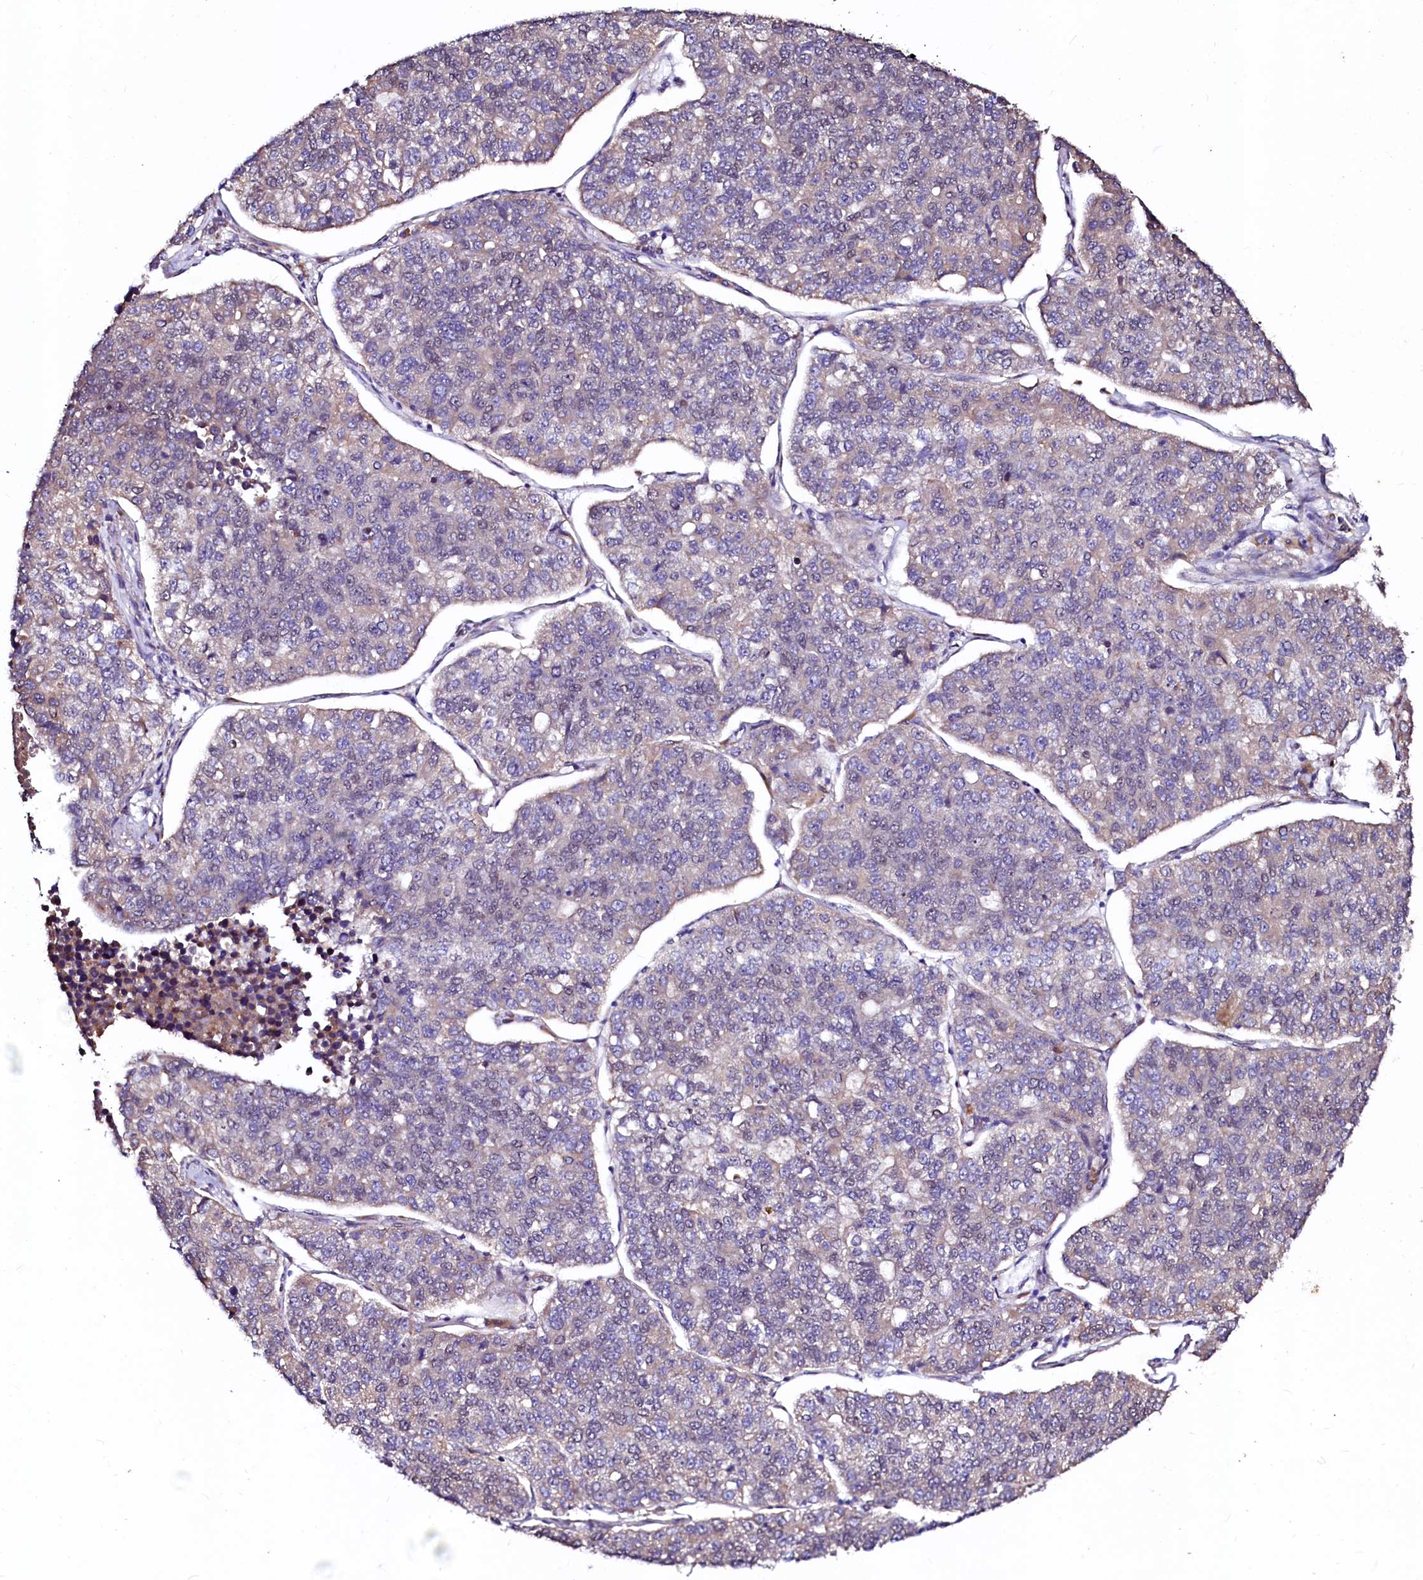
{"staining": {"intensity": "negative", "quantity": "none", "location": "none"}, "tissue": "lung cancer", "cell_type": "Tumor cells", "image_type": "cancer", "snomed": [{"axis": "morphology", "description": "Adenocarcinoma, NOS"}, {"axis": "topography", "description": "Lung"}], "caption": "Tumor cells are negative for protein expression in human lung adenocarcinoma. (Brightfield microscopy of DAB immunohistochemistry (IHC) at high magnification).", "gene": "GPR176", "patient": {"sex": "male", "age": 49}}